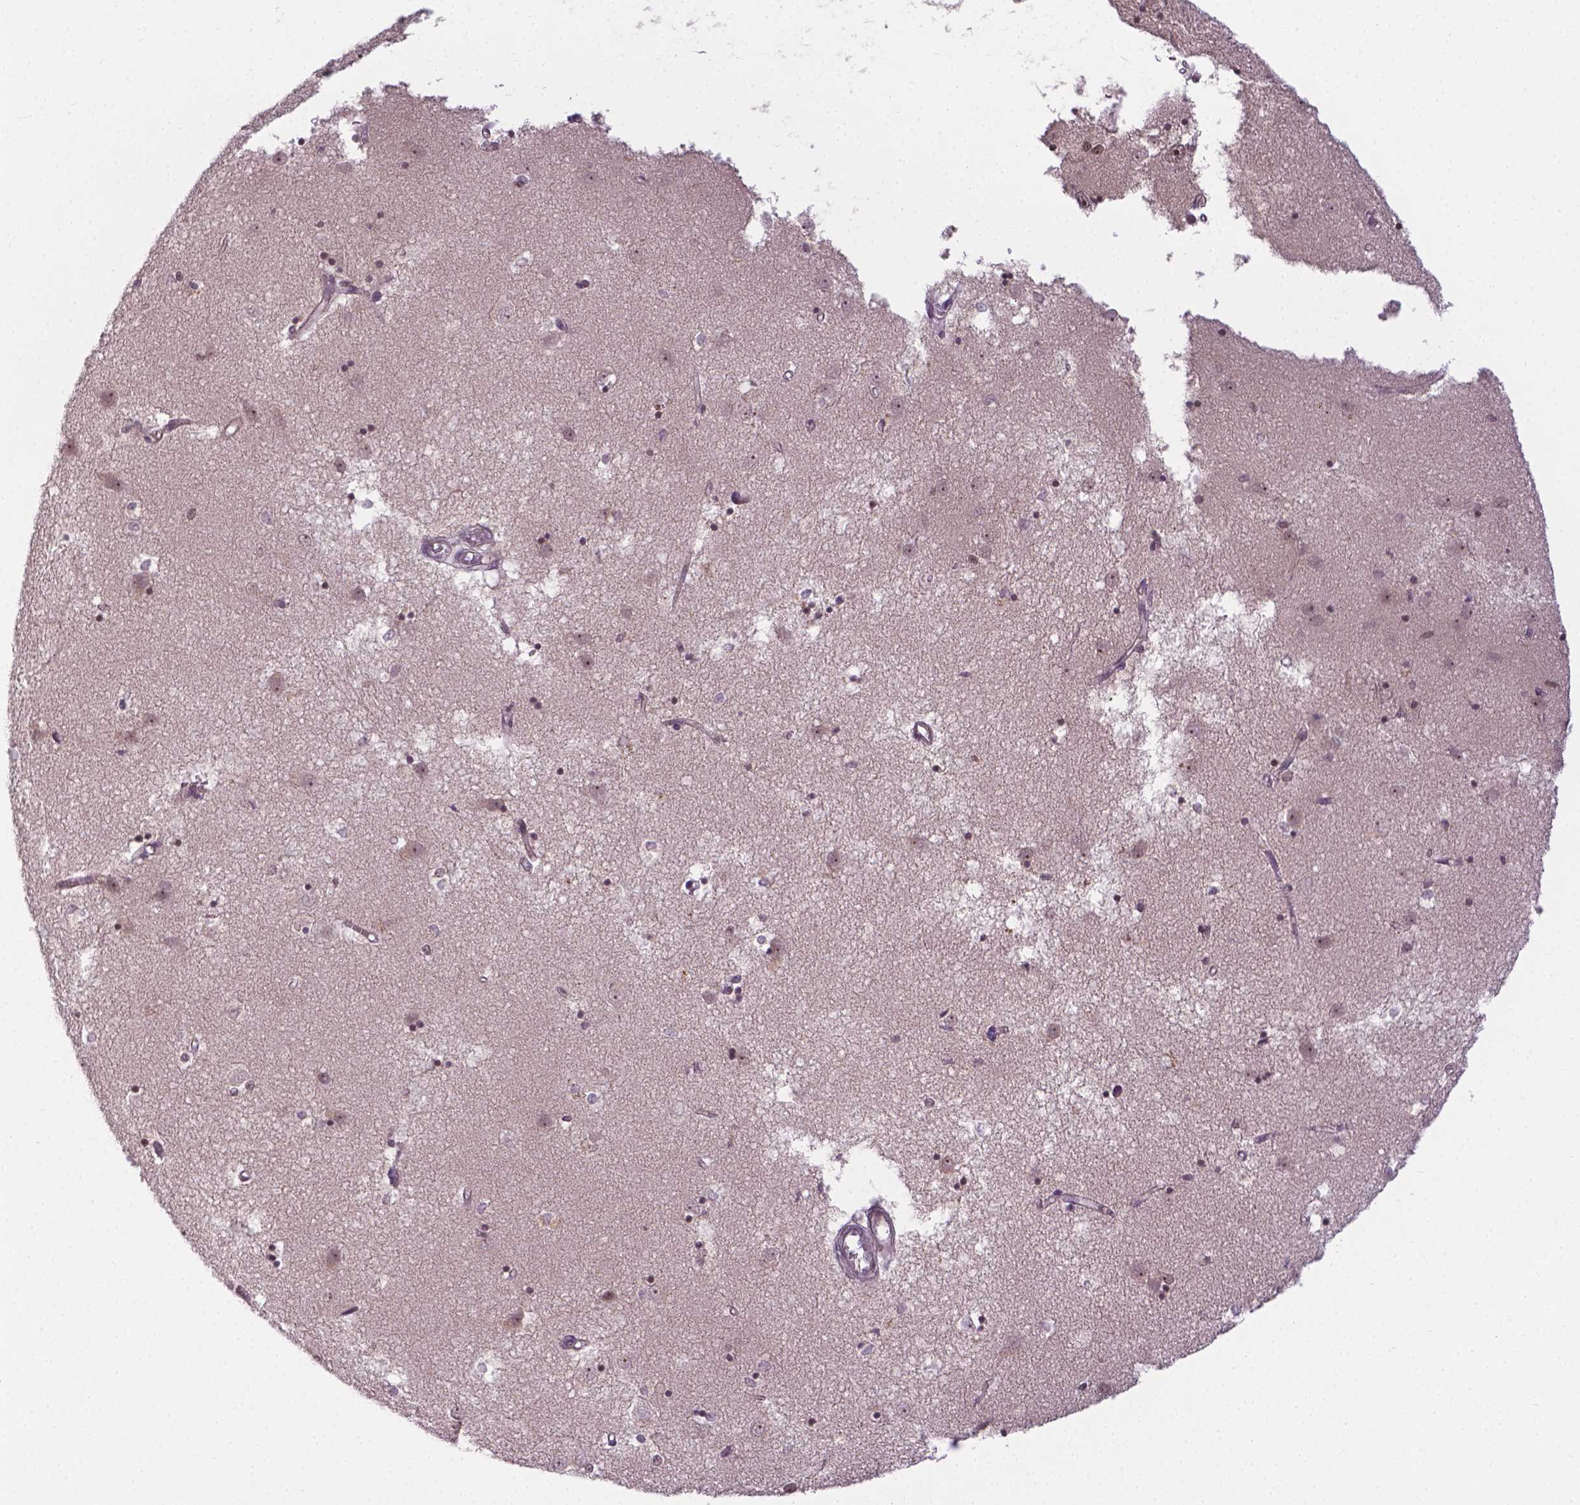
{"staining": {"intensity": "weak", "quantity": "<25%", "location": "nuclear"}, "tissue": "caudate", "cell_type": "Glial cells", "image_type": "normal", "snomed": [{"axis": "morphology", "description": "Normal tissue, NOS"}, {"axis": "topography", "description": "Lateral ventricle wall"}], "caption": "The image demonstrates no staining of glial cells in unremarkable caudate.", "gene": "ANKRD54", "patient": {"sex": "male", "age": 54}}